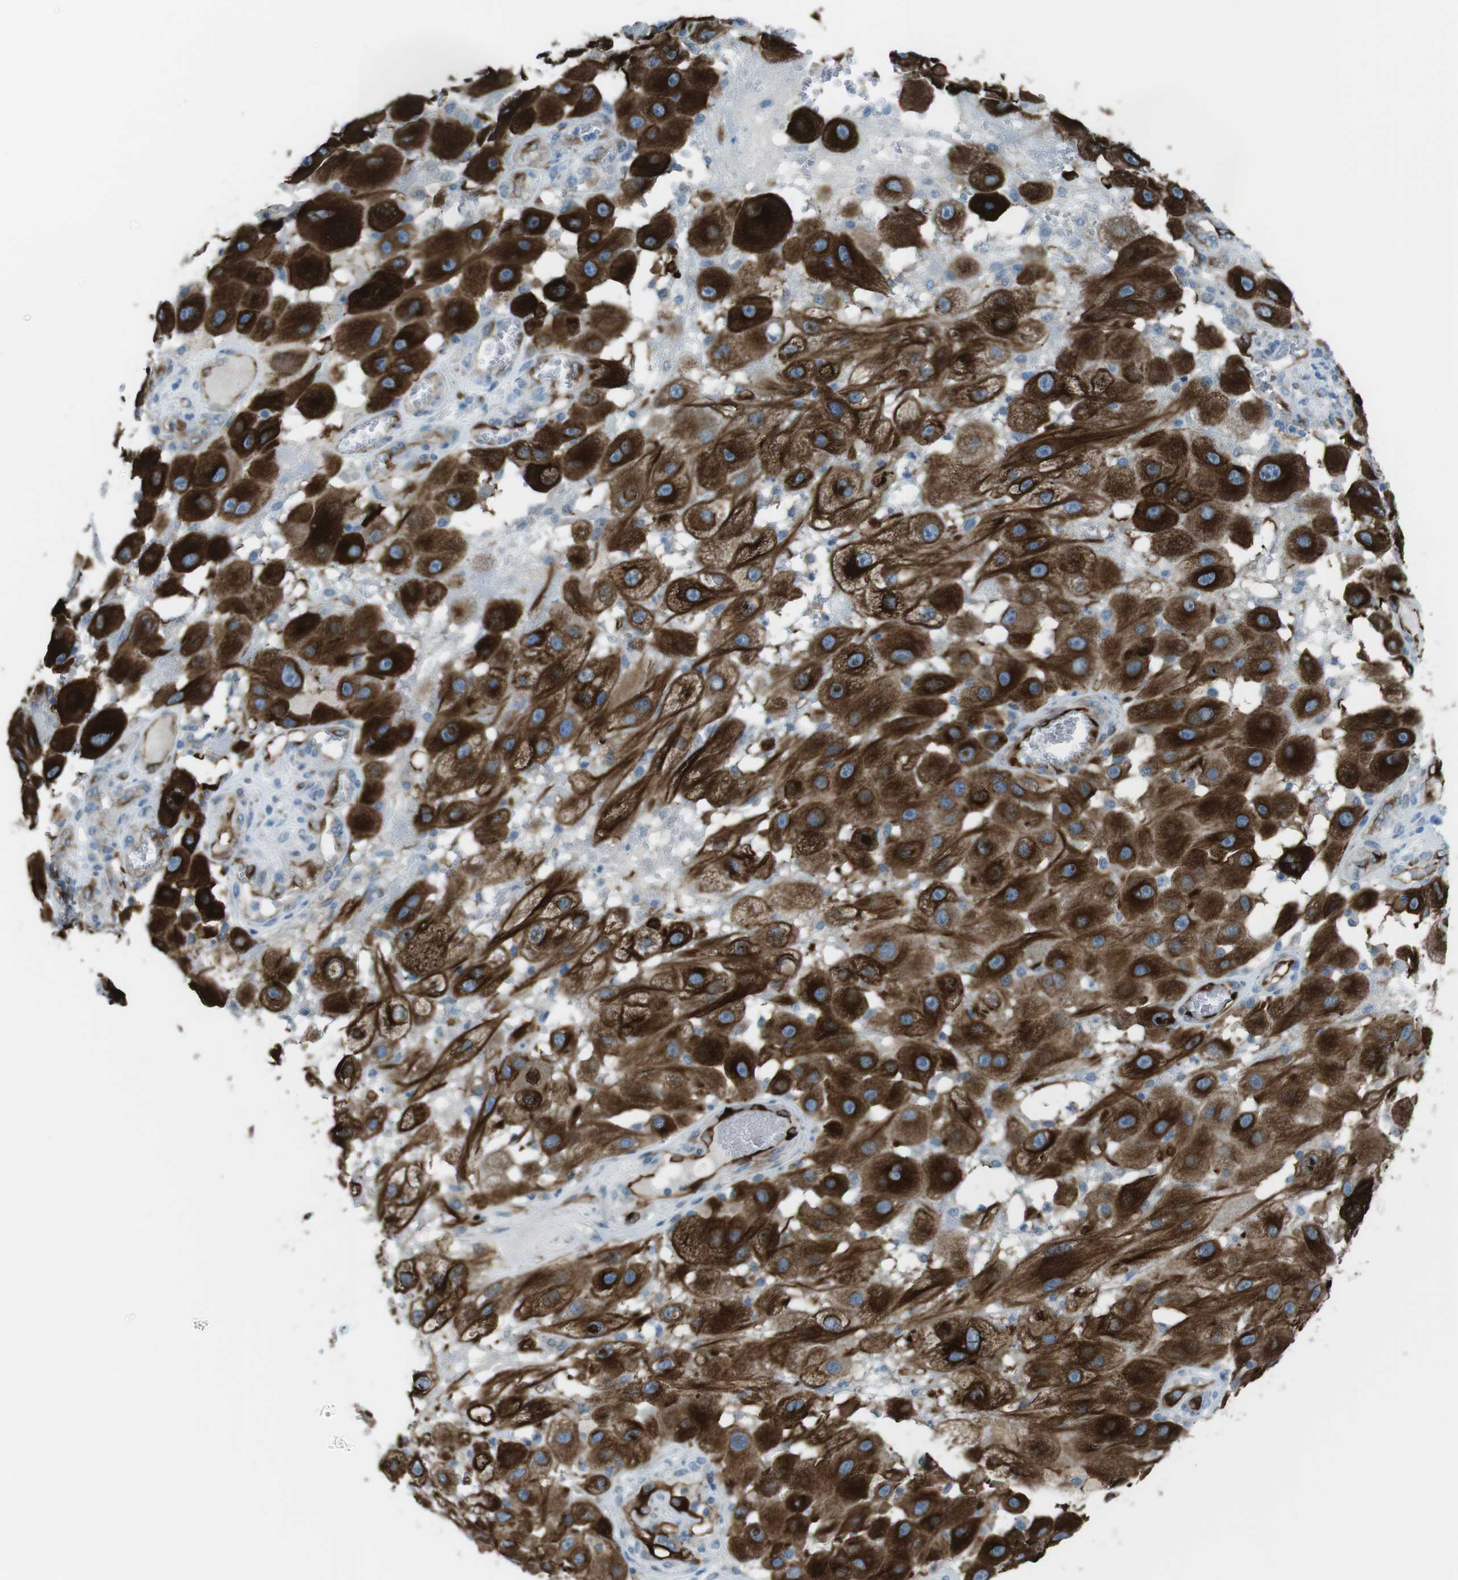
{"staining": {"intensity": "moderate", "quantity": ">75%", "location": "cytoplasmic/membranous"}, "tissue": "melanoma", "cell_type": "Tumor cells", "image_type": "cancer", "snomed": [{"axis": "morphology", "description": "Malignant melanoma, NOS"}, {"axis": "topography", "description": "Skin"}], "caption": "Immunohistochemical staining of melanoma displays medium levels of moderate cytoplasmic/membranous expression in approximately >75% of tumor cells. Ihc stains the protein of interest in brown and the nuclei are stained blue.", "gene": "TUBB2A", "patient": {"sex": "female", "age": 81}}